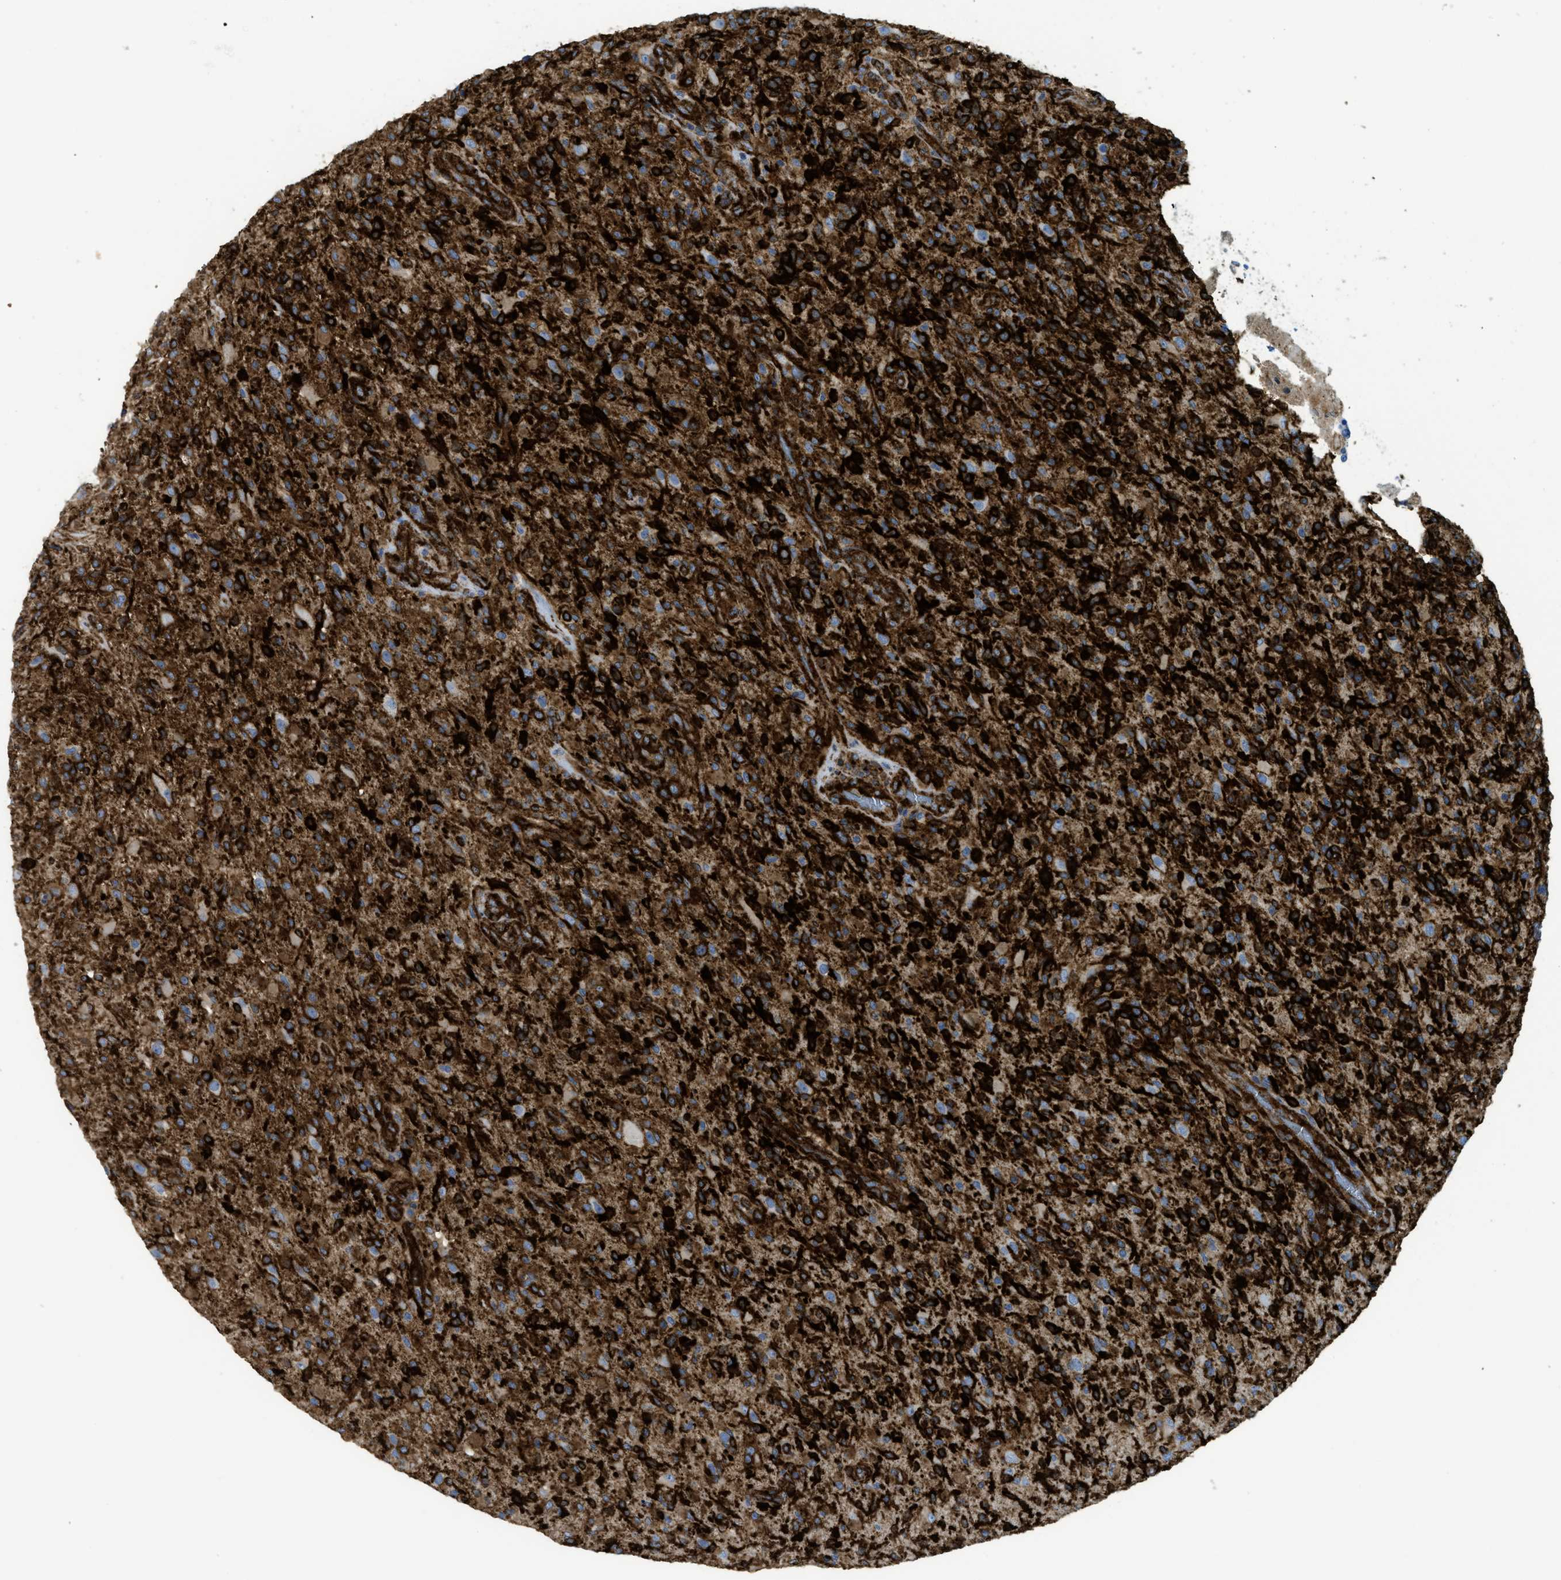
{"staining": {"intensity": "strong", "quantity": ">75%", "location": "cytoplasmic/membranous"}, "tissue": "glioma", "cell_type": "Tumor cells", "image_type": "cancer", "snomed": [{"axis": "morphology", "description": "Glioma, malignant, High grade"}, {"axis": "topography", "description": "Brain"}], "caption": "Strong cytoplasmic/membranous staining for a protein is identified in approximately >75% of tumor cells of glioma using IHC.", "gene": "HIP1", "patient": {"sex": "male", "age": 71}}